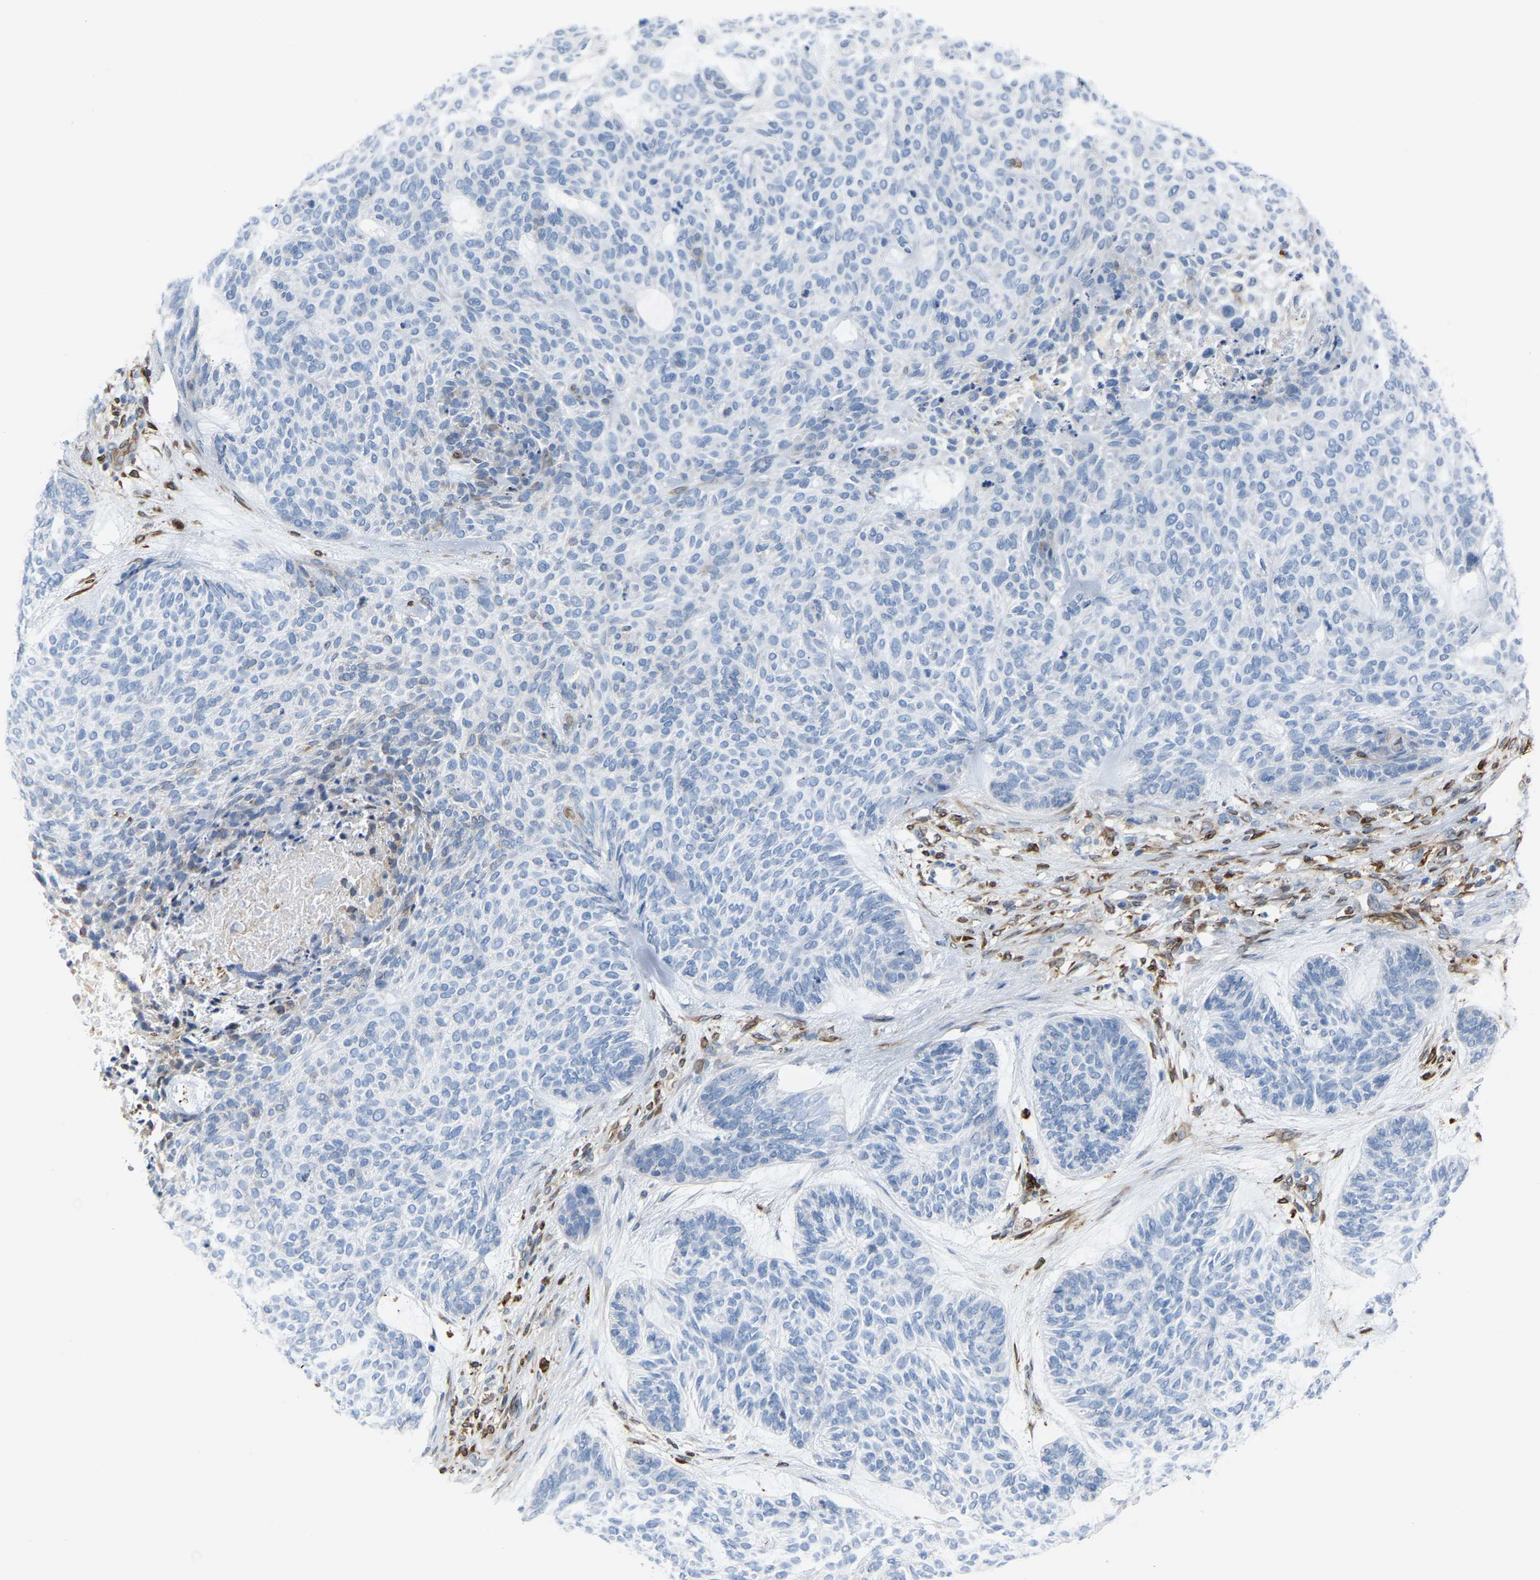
{"staining": {"intensity": "negative", "quantity": "none", "location": "none"}, "tissue": "skin cancer", "cell_type": "Tumor cells", "image_type": "cancer", "snomed": [{"axis": "morphology", "description": "Basal cell carcinoma"}, {"axis": "topography", "description": "Skin"}], "caption": "Image shows no significant protein expression in tumor cells of basal cell carcinoma (skin). The staining was performed using DAB to visualize the protein expression in brown, while the nuclei were stained in blue with hematoxylin (Magnification: 20x).", "gene": "PTGS1", "patient": {"sex": "male", "age": 55}}